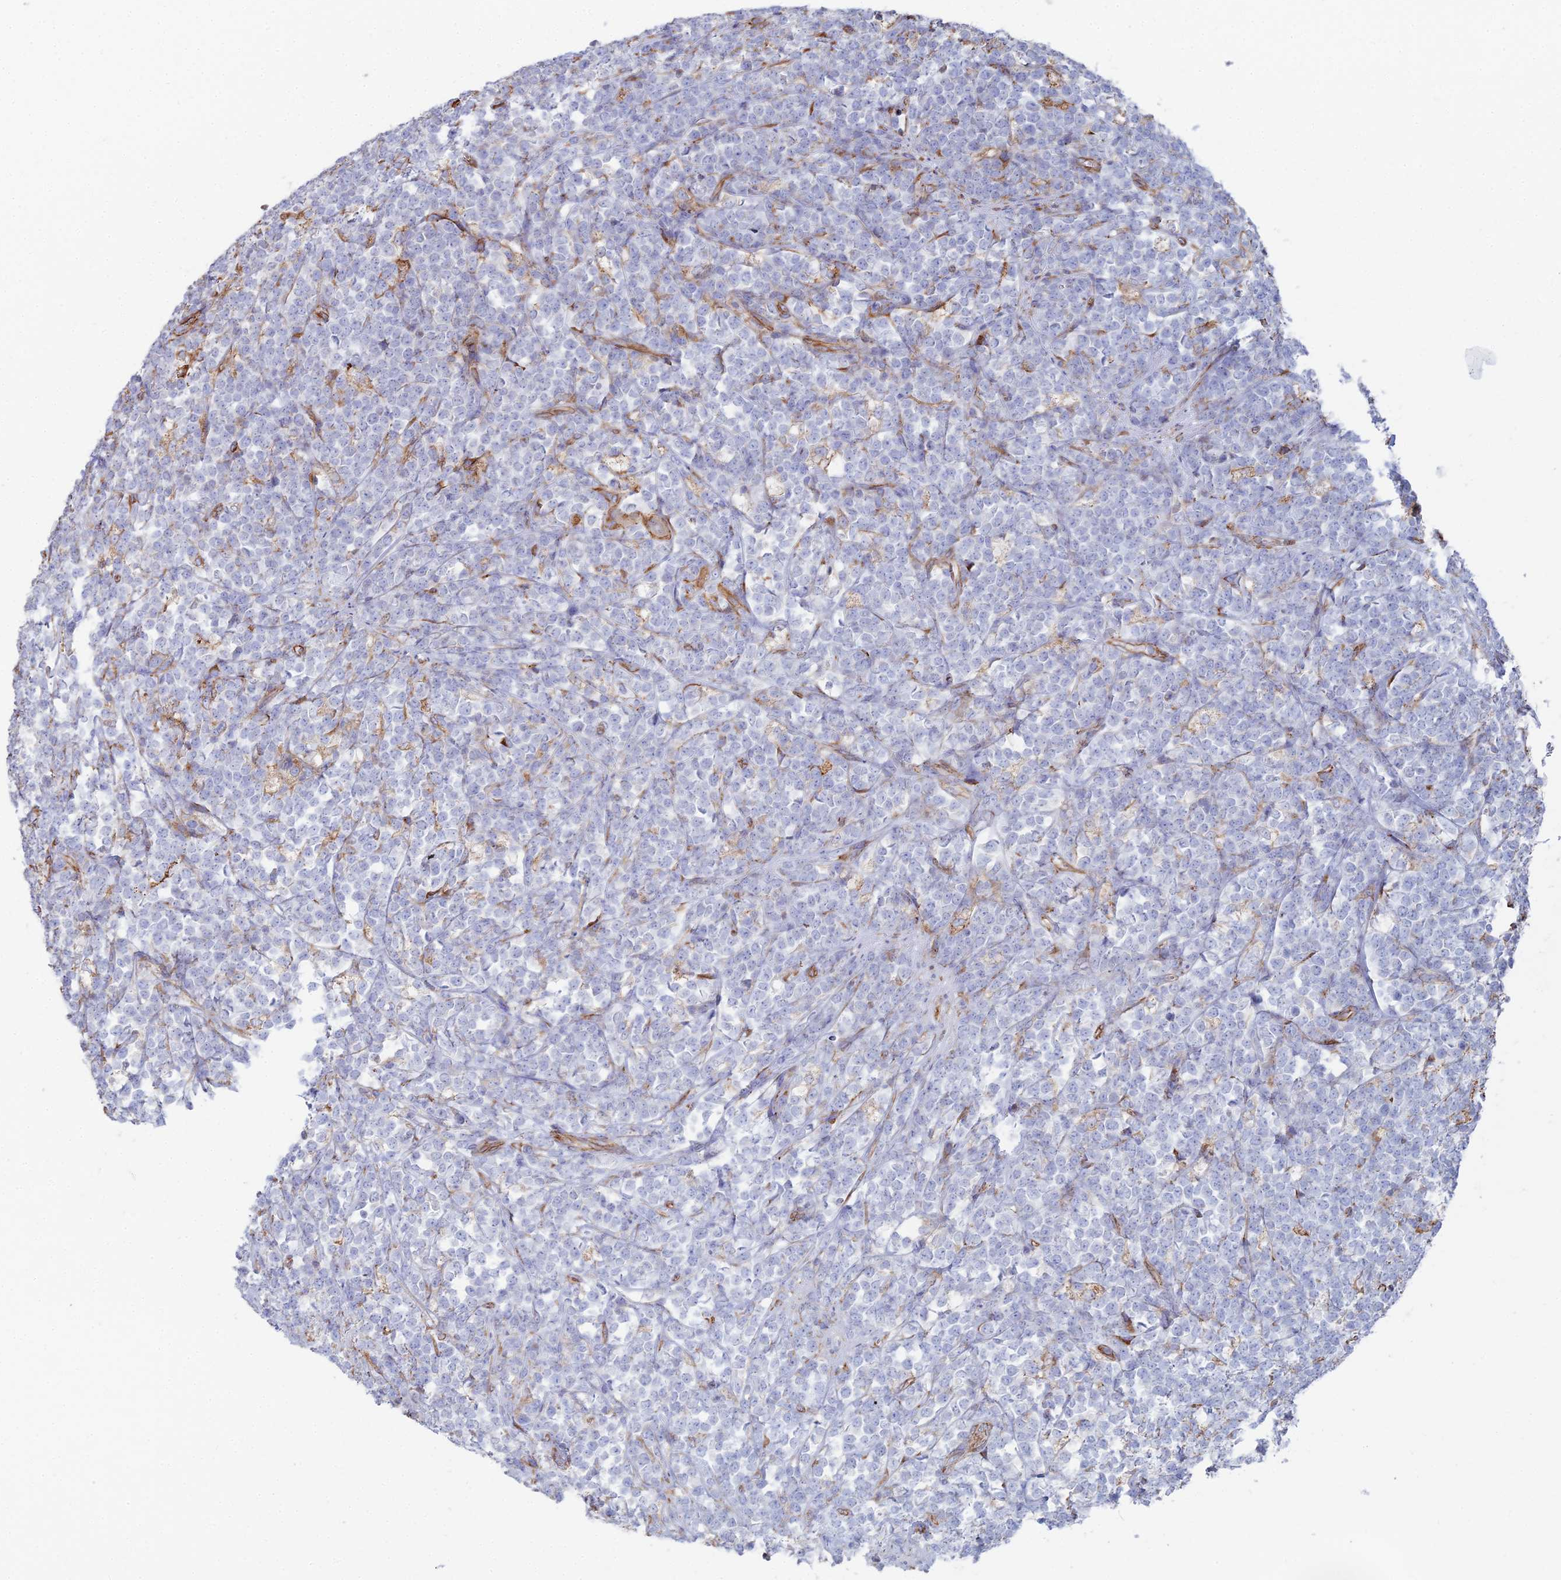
{"staining": {"intensity": "negative", "quantity": "none", "location": "none"}, "tissue": "lymphoma", "cell_type": "Tumor cells", "image_type": "cancer", "snomed": [{"axis": "morphology", "description": "Malignant lymphoma, non-Hodgkin's type, High grade"}, {"axis": "topography", "description": "Small intestine"}], "caption": "Tumor cells are negative for protein expression in human lymphoma.", "gene": "CLVS2", "patient": {"sex": "male", "age": 8}}